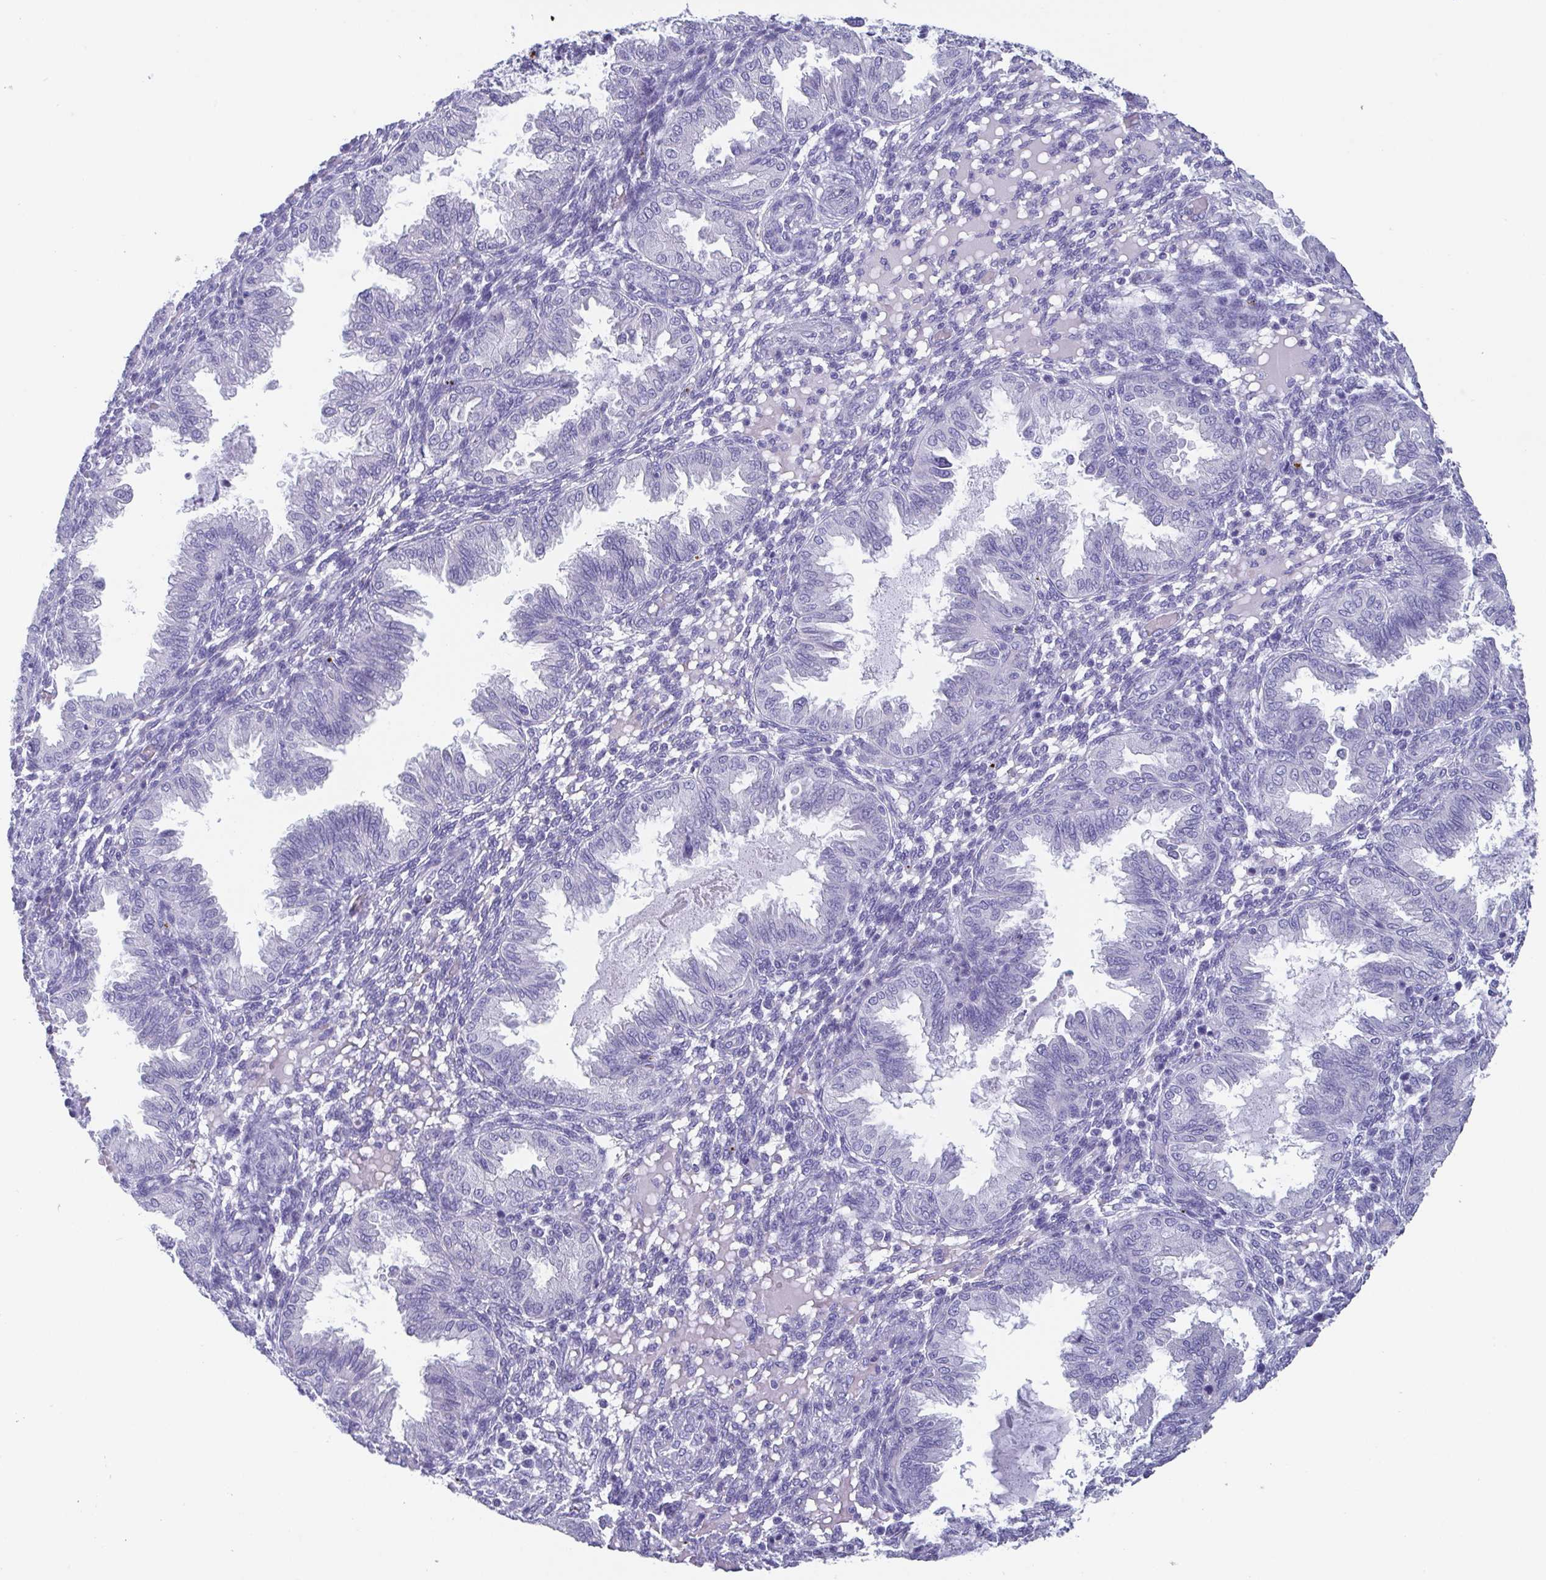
{"staining": {"intensity": "negative", "quantity": "none", "location": "none"}, "tissue": "endometrium", "cell_type": "Cells in endometrial stroma", "image_type": "normal", "snomed": [{"axis": "morphology", "description": "Normal tissue, NOS"}, {"axis": "topography", "description": "Endometrium"}], "caption": "This is an immunohistochemistry histopathology image of unremarkable endometrium. There is no expression in cells in endometrial stroma.", "gene": "SCGN", "patient": {"sex": "female", "age": 33}}